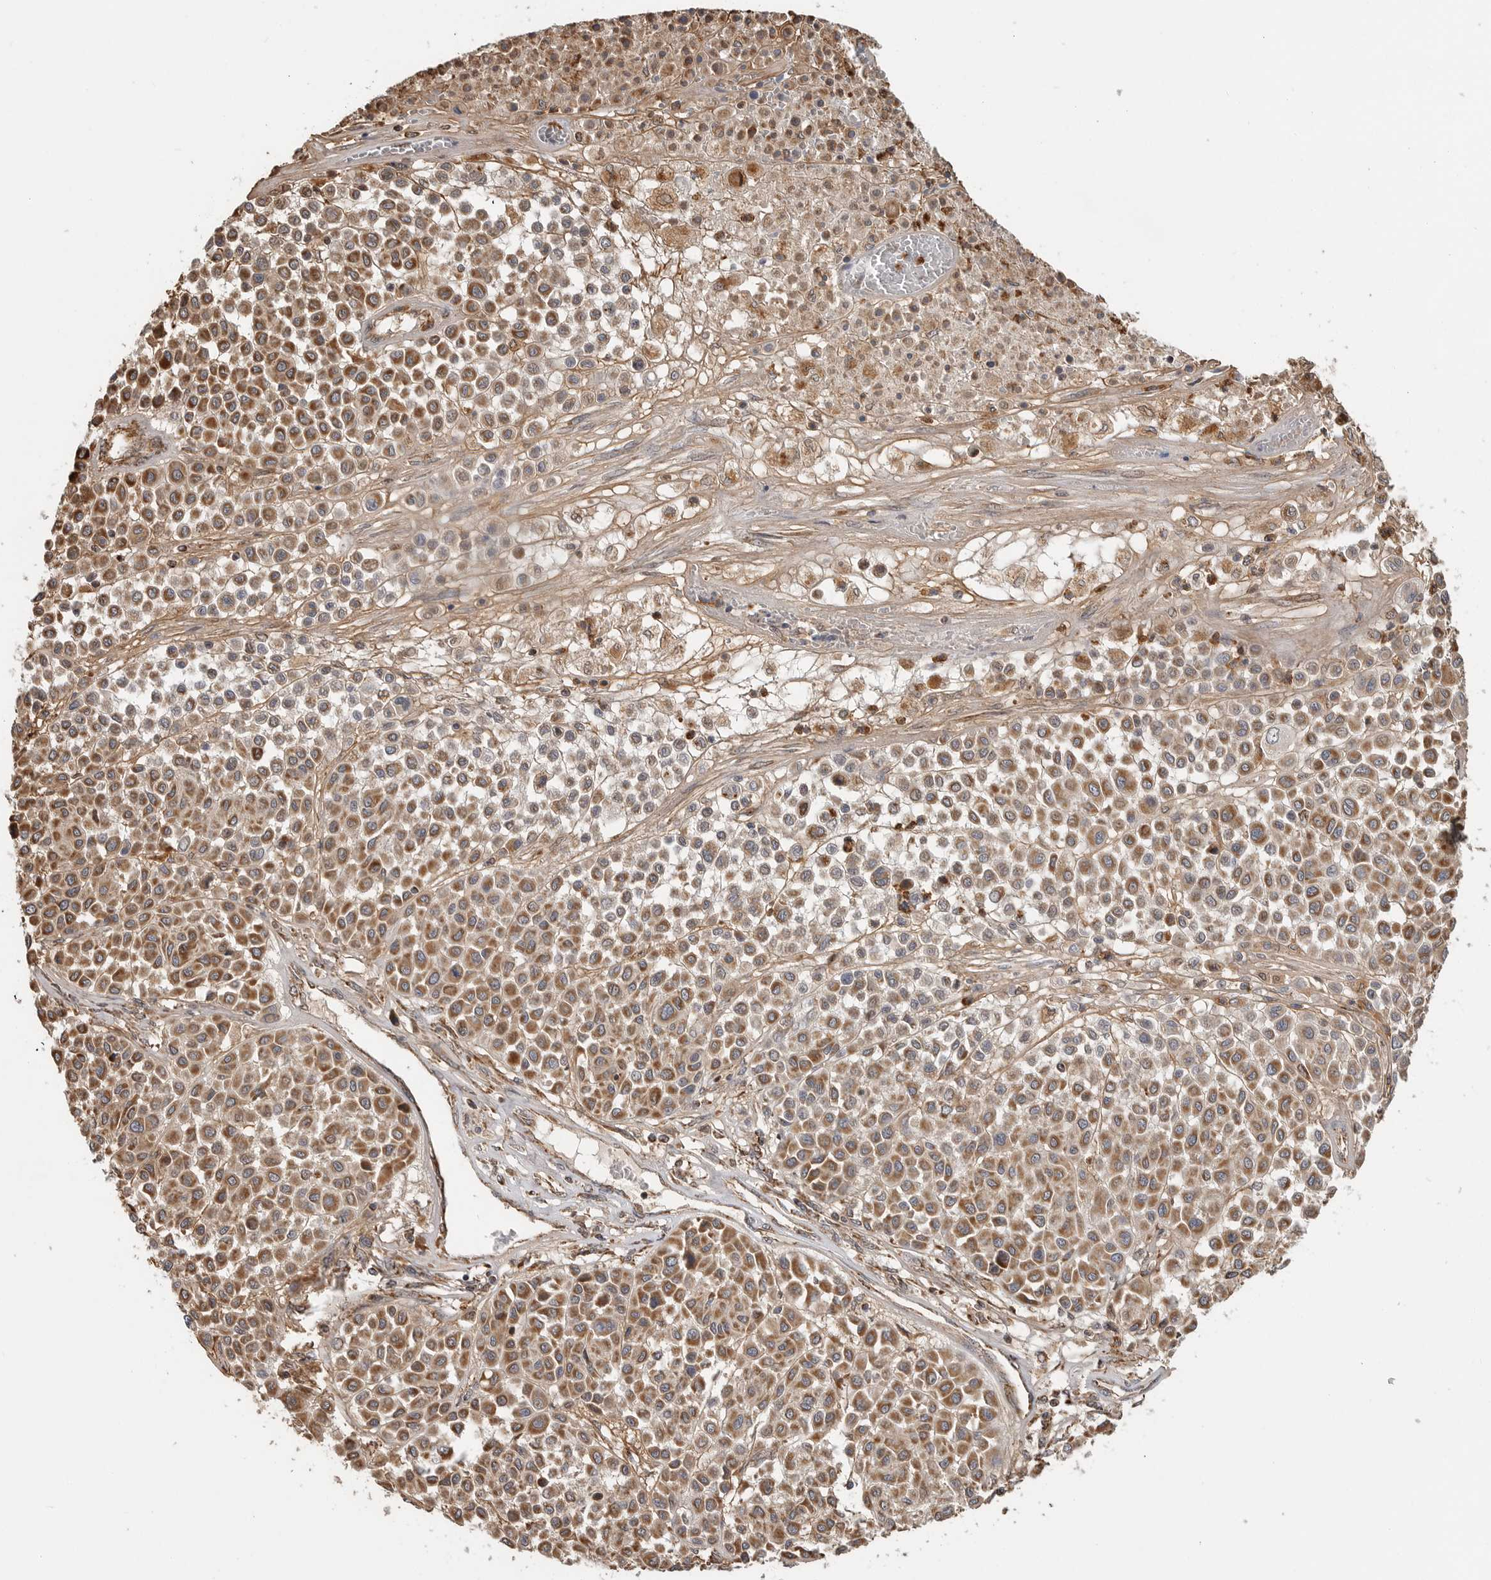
{"staining": {"intensity": "moderate", "quantity": ">75%", "location": "cytoplasmic/membranous"}, "tissue": "melanoma", "cell_type": "Tumor cells", "image_type": "cancer", "snomed": [{"axis": "morphology", "description": "Malignant melanoma, Metastatic site"}, {"axis": "topography", "description": "Soft tissue"}], "caption": "An IHC micrograph of neoplastic tissue is shown. Protein staining in brown highlights moderate cytoplasmic/membranous positivity in malignant melanoma (metastatic site) within tumor cells. Immunohistochemistry stains the protein of interest in brown and the nuclei are stained blue.", "gene": "GCNT2", "patient": {"sex": "male", "age": 41}}